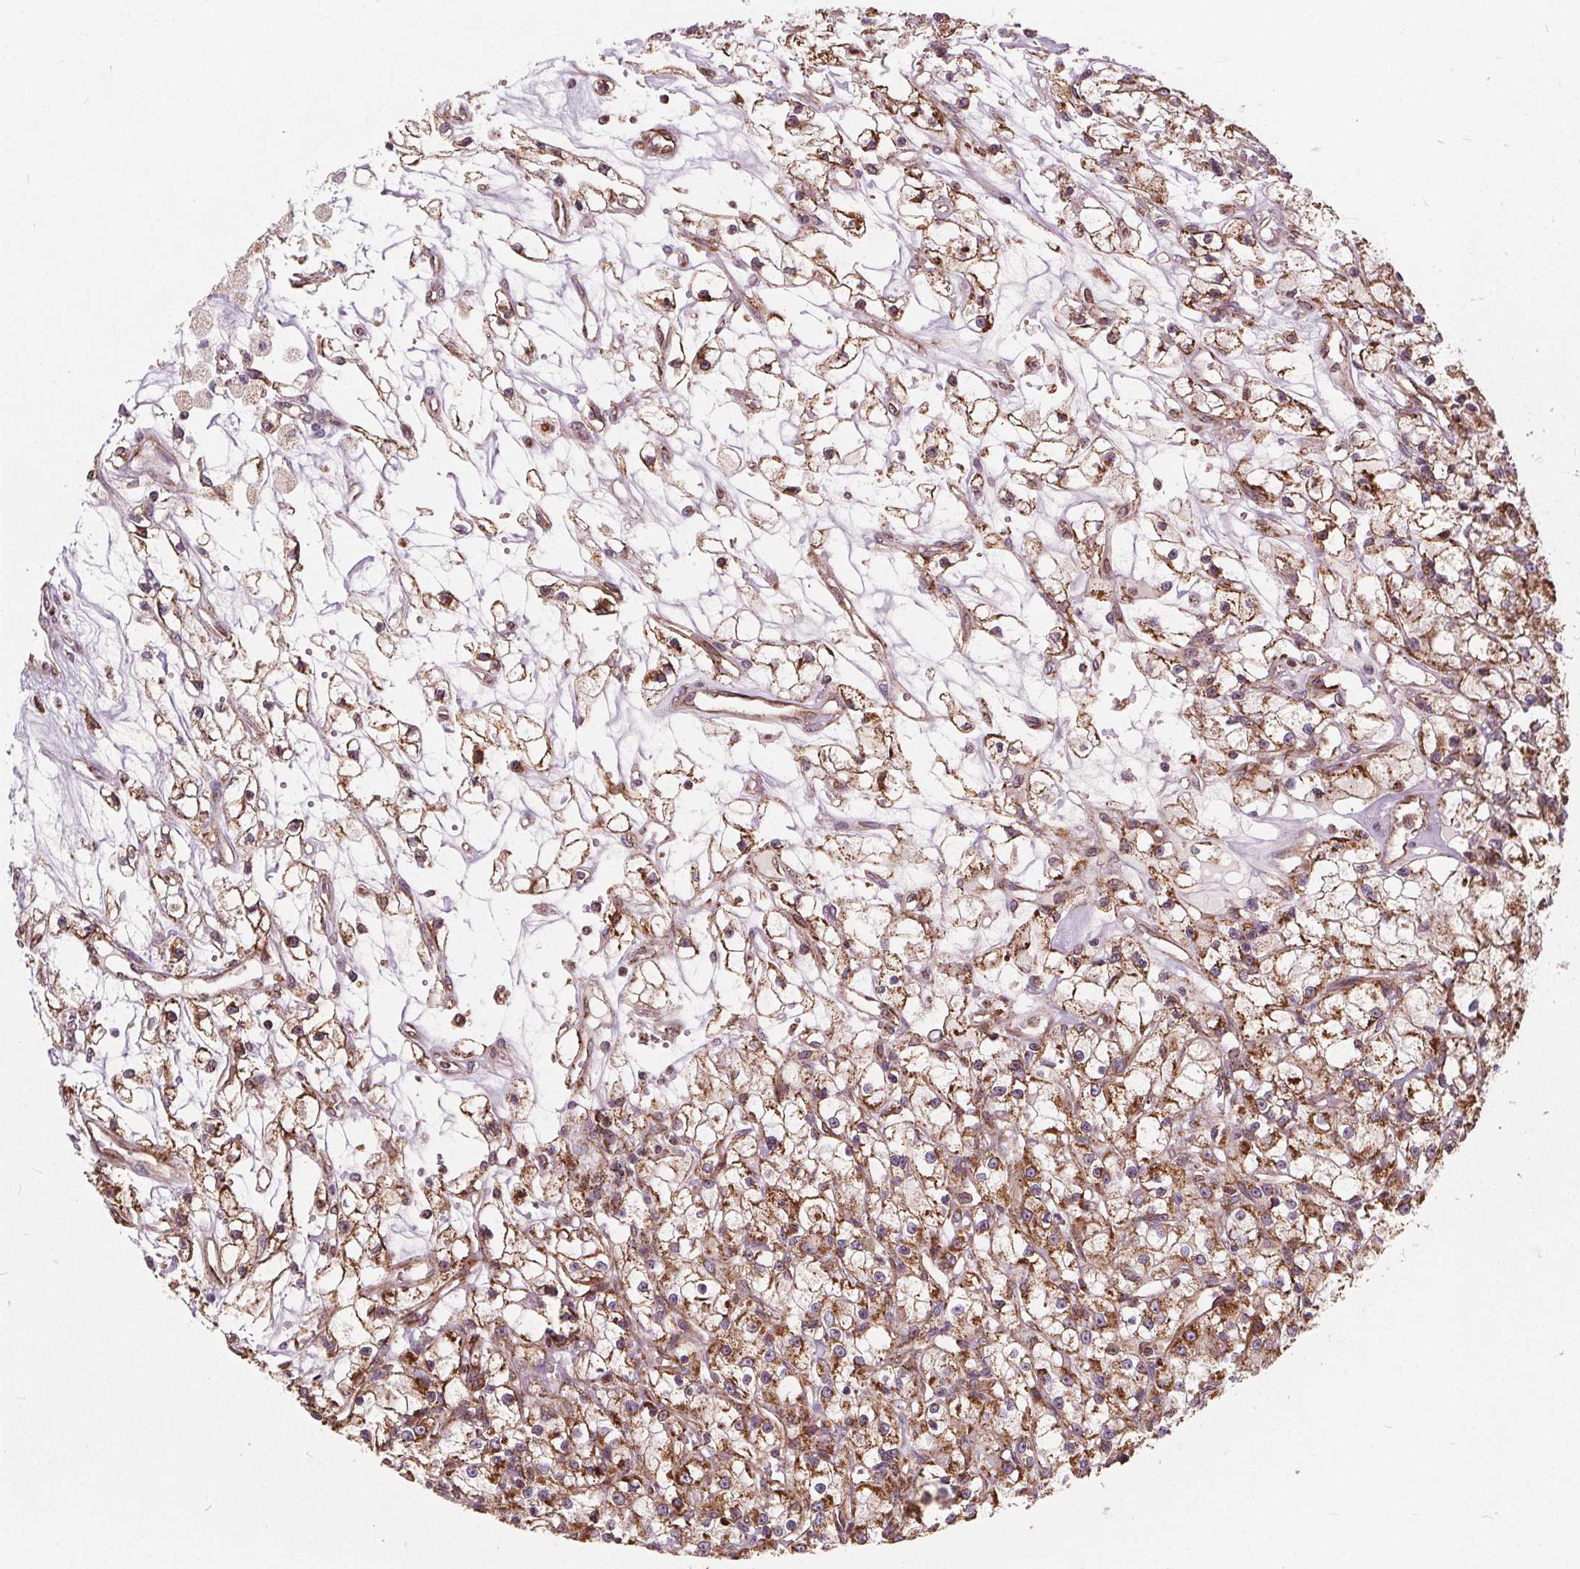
{"staining": {"intensity": "moderate", "quantity": ">75%", "location": "cytoplasmic/membranous"}, "tissue": "renal cancer", "cell_type": "Tumor cells", "image_type": "cancer", "snomed": [{"axis": "morphology", "description": "Adenocarcinoma, NOS"}, {"axis": "topography", "description": "Kidney"}], "caption": "The photomicrograph demonstrates immunohistochemical staining of renal cancer (adenocarcinoma). There is moderate cytoplasmic/membranous staining is seen in approximately >75% of tumor cells.", "gene": "PLSCR3", "patient": {"sex": "female", "age": 59}}